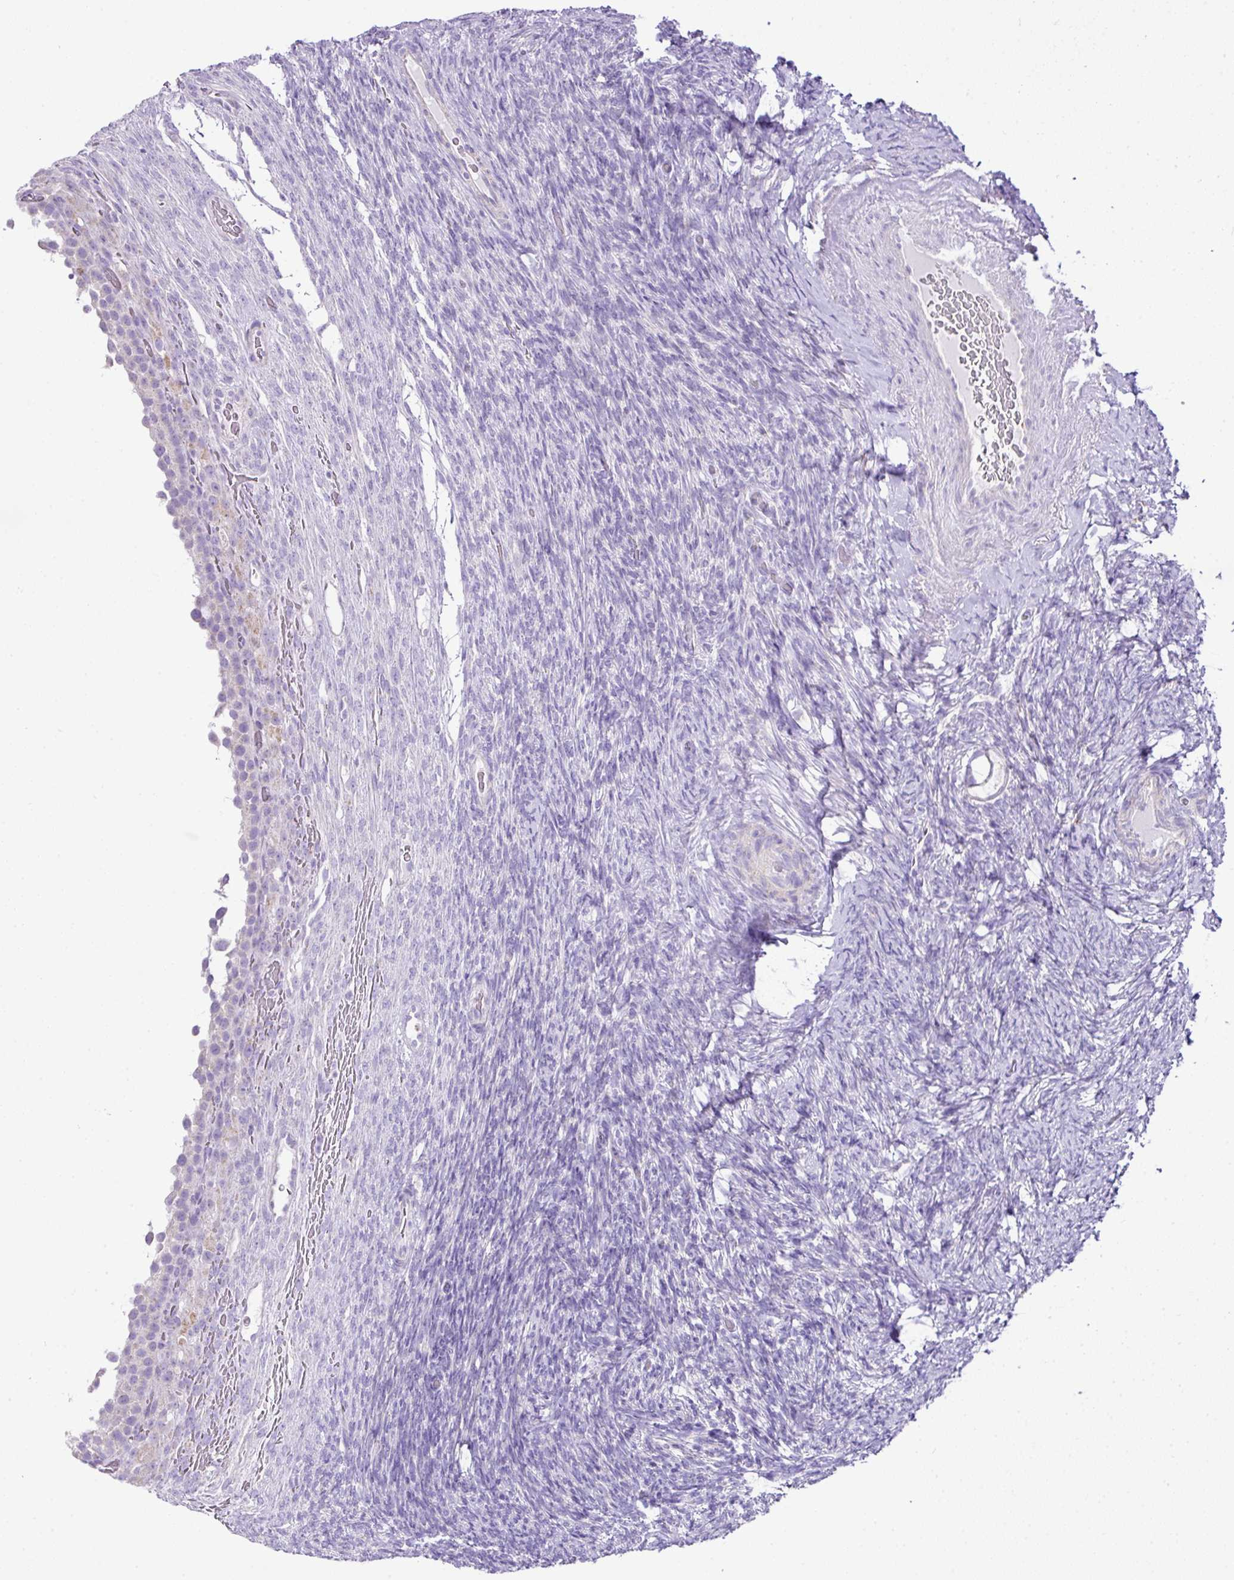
{"staining": {"intensity": "negative", "quantity": "none", "location": "none"}, "tissue": "ovary", "cell_type": "Follicle cells", "image_type": "normal", "snomed": [{"axis": "morphology", "description": "Normal tissue, NOS"}, {"axis": "topography", "description": "Ovary"}], "caption": "IHC photomicrograph of unremarkable ovary: ovary stained with DAB (3,3'-diaminobenzidine) shows no significant protein positivity in follicle cells. (DAB immunohistochemistry (IHC), high magnification).", "gene": "PGAP4", "patient": {"sex": "female", "age": 34}}